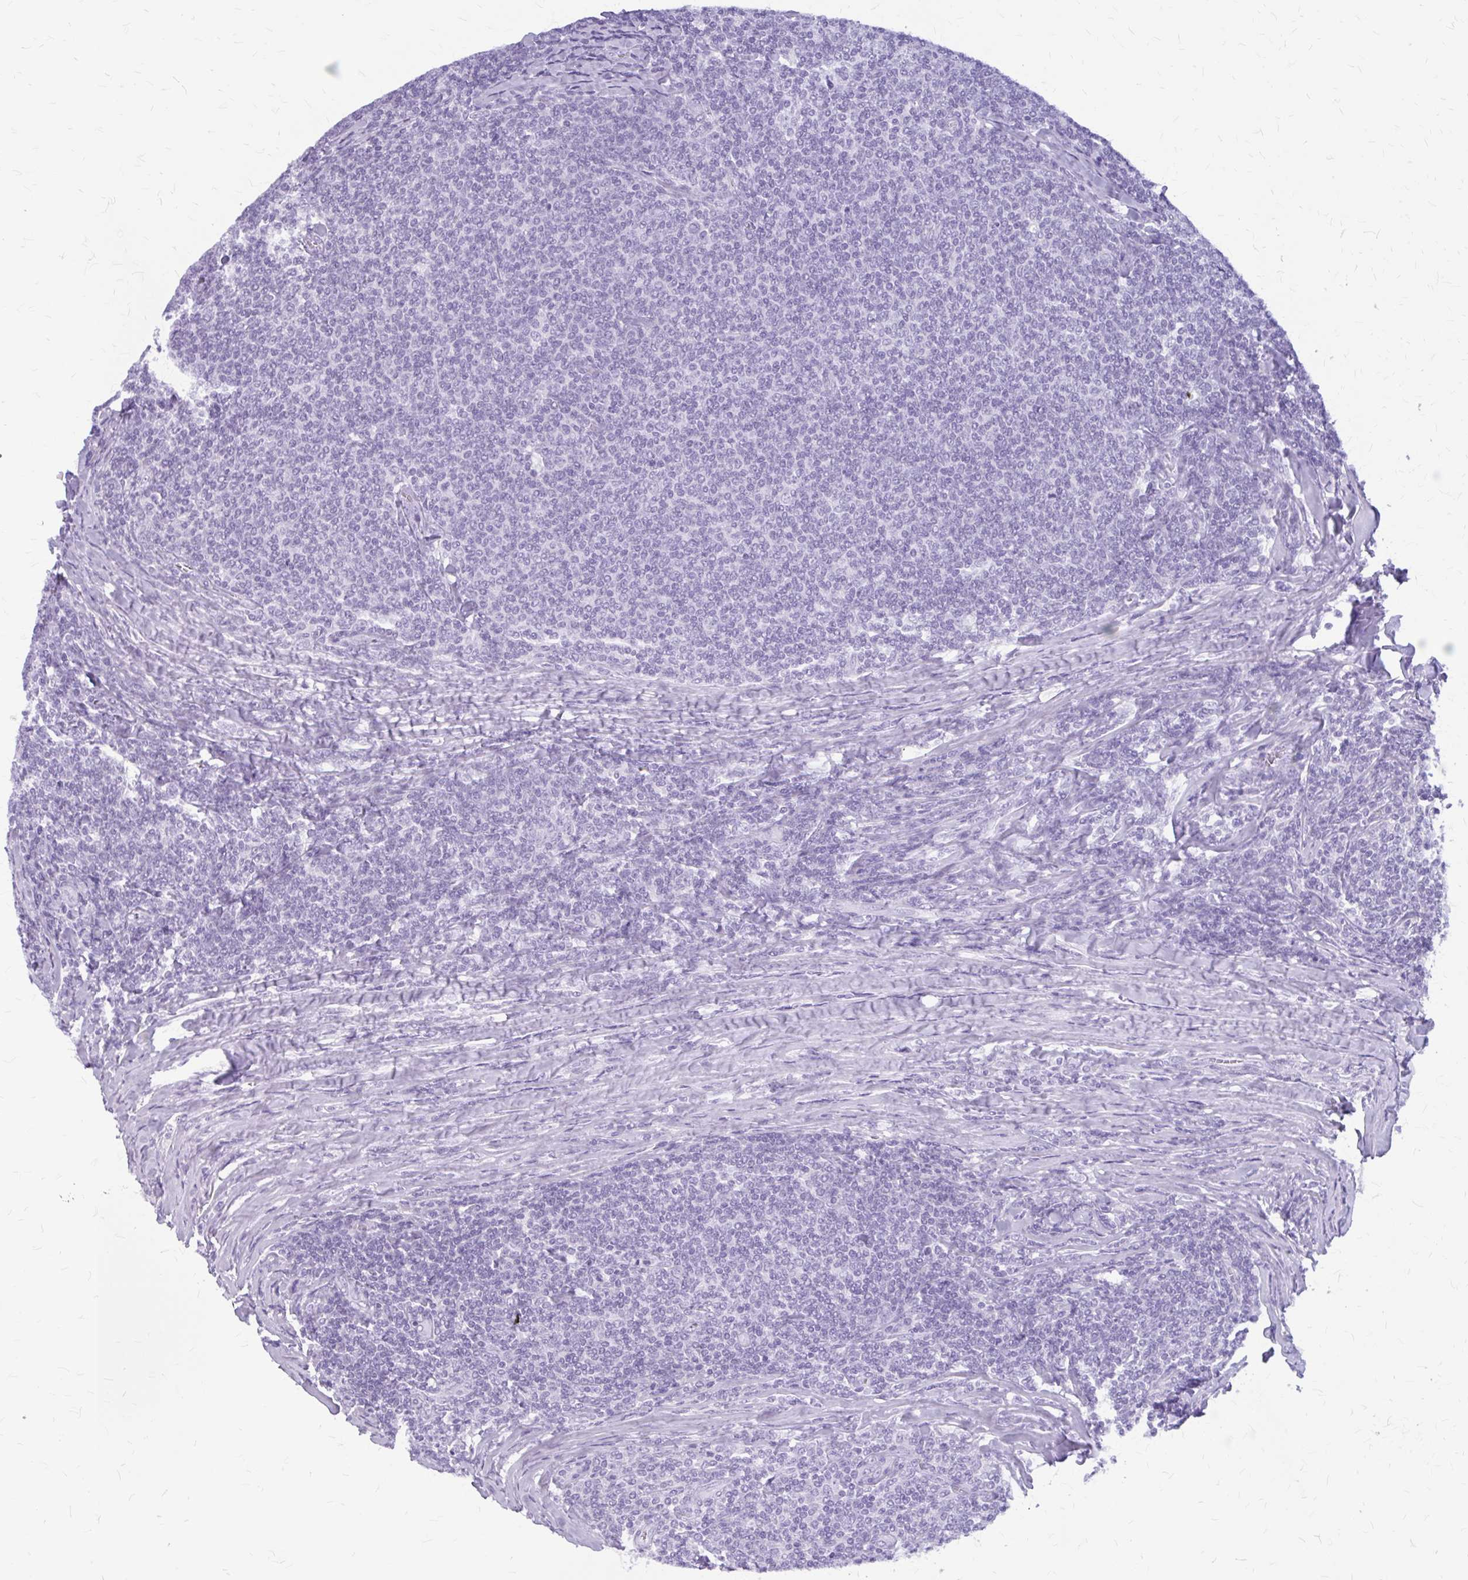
{"staining": {"intensity": "negative", "quantity": "none", "location": "none"}, "tissue": "lymphoma", "cell_type": "Tumor cells", "image_type": "cancer", "snomed": [{"axis": "morphology", "description": "Malignant lymphoma, non-Hodgkin's type, Low grade"}, {"axis": "topography", "description": "Lymph node"}], "caption": "This is a histopathology image of immunohistochemistry staining of low-grade malignant lymphoma, non-Hodgkin's type, which shows no expression in tumor cells.", "gene": "KLHDC7A", "patient": {"sex": "male", "age": 52}}